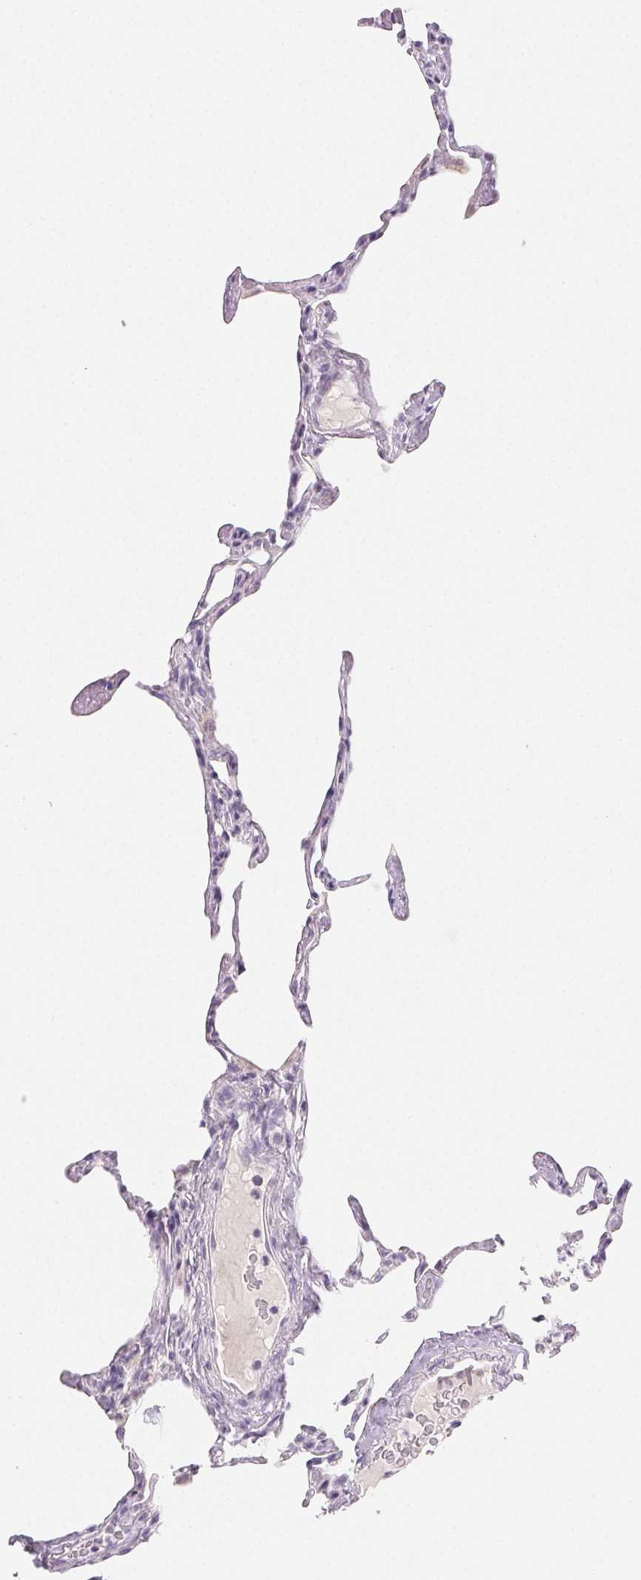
{"staining": {"intensity": "negative", "quantity": "none", "location": "none"}, "tissue": "lung", "cell_type": "Alveolar cells", "image_type": "normal", "snomed": [{"axis": "morphology", "description": "Normal tissue, NOS"}, {"axis": "topography", "description": "Lung"}], "caption": "Immunohistochemical staining of normal lung exhibits no significant expression in alveolar cells. (Immunohistochemistry (ihc), brightfield microscopy, high magnification).", "gene": "BPIFB2", "patient": {"sex": "male", "age": 65}}